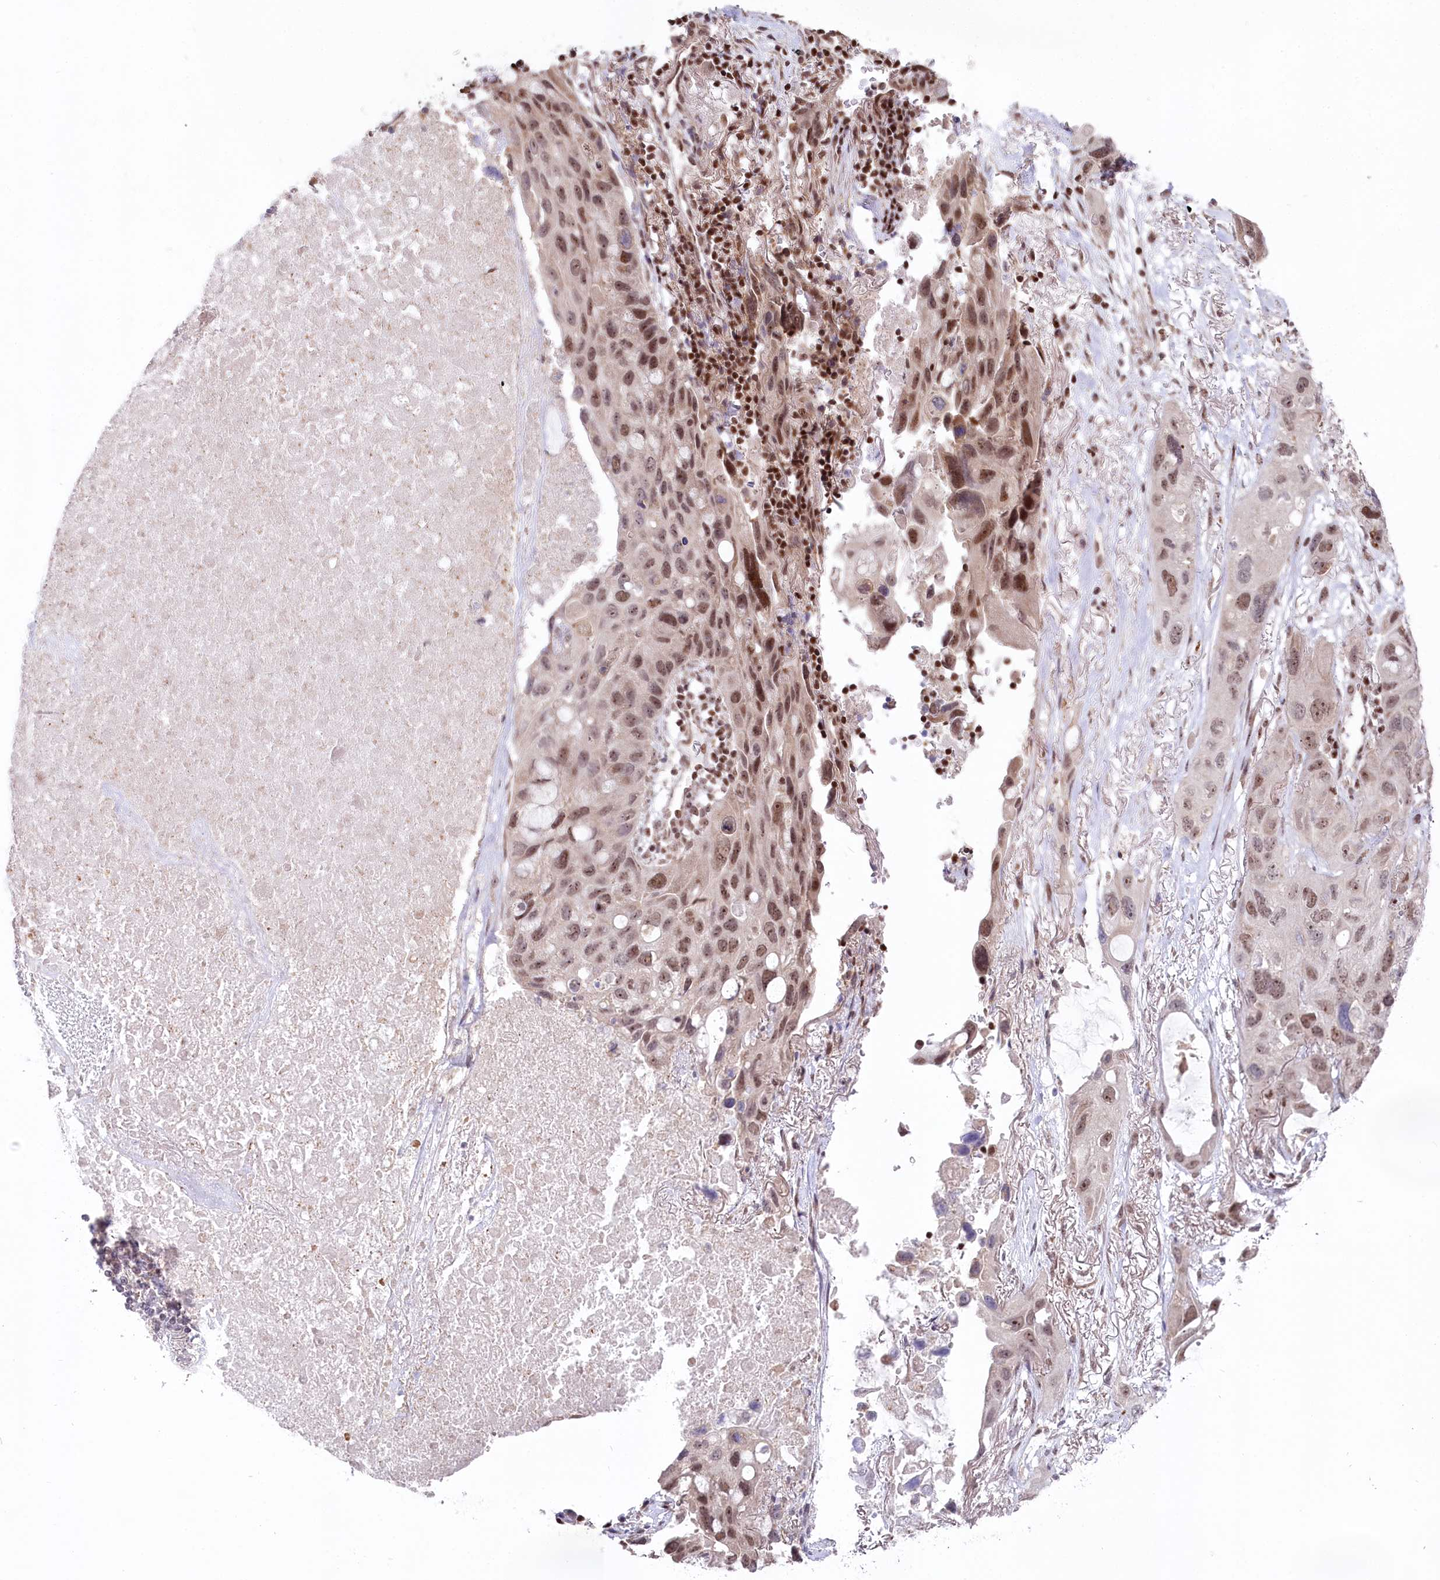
{"staining": {"intensity": "moderate", "quantity": ">75%", "location": "nuclear"}, "tissue": "lung cancer", "cell_type": "Tumor cells", "image_type": "cancer", "snomed": [{"axis": "morphology", "description": "Squamous cell carcinoma, NOS"}, {"axis": "topography", "description": "Lung"}], "caption": "A brown stain highlights moderate nuclear positivity of a protein in lung cancer (squamous cell carcinoma) tumor cells.", "gene": "CGGBP1", "patient": {"sex": "female", "age": 73}}